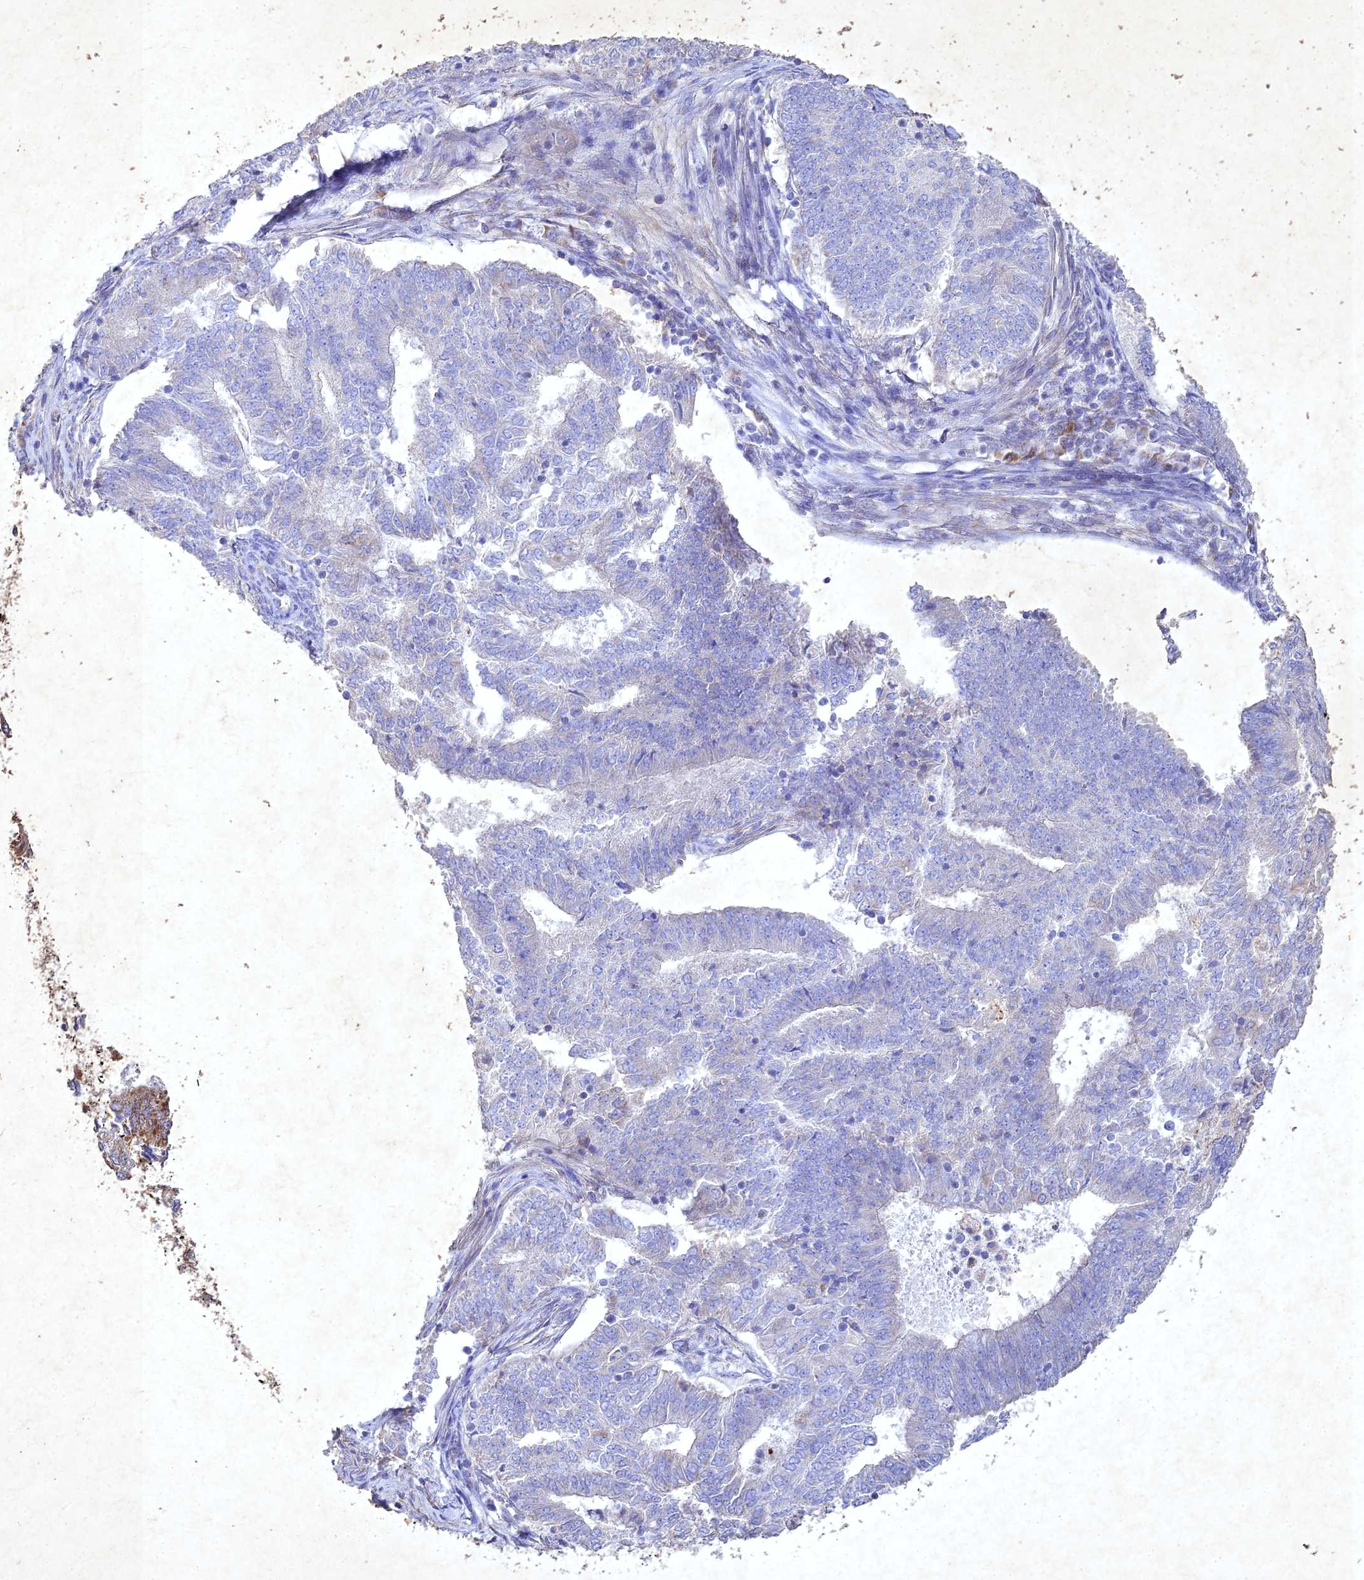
{"staining": {"intensity": "negative", "quantity": "none", "location": "none"}, "tissue": "endometrial cancer", "cell_type": "Tumor cells", "image_type": "cancer", "snomed": [{"axis": "morphology", "description": "Adenocarcinoma, NOS"}, {"axis": "topography", "description": "Endometrium"}], "caption": "DAB (3,3'-diaminobenzidine) immunohistochemical staining of endometrial cancer demonstrates no significant staining in tumor cells.", "gene": "NDUFV1", "patient": {"sex": "female", "age": 62}}